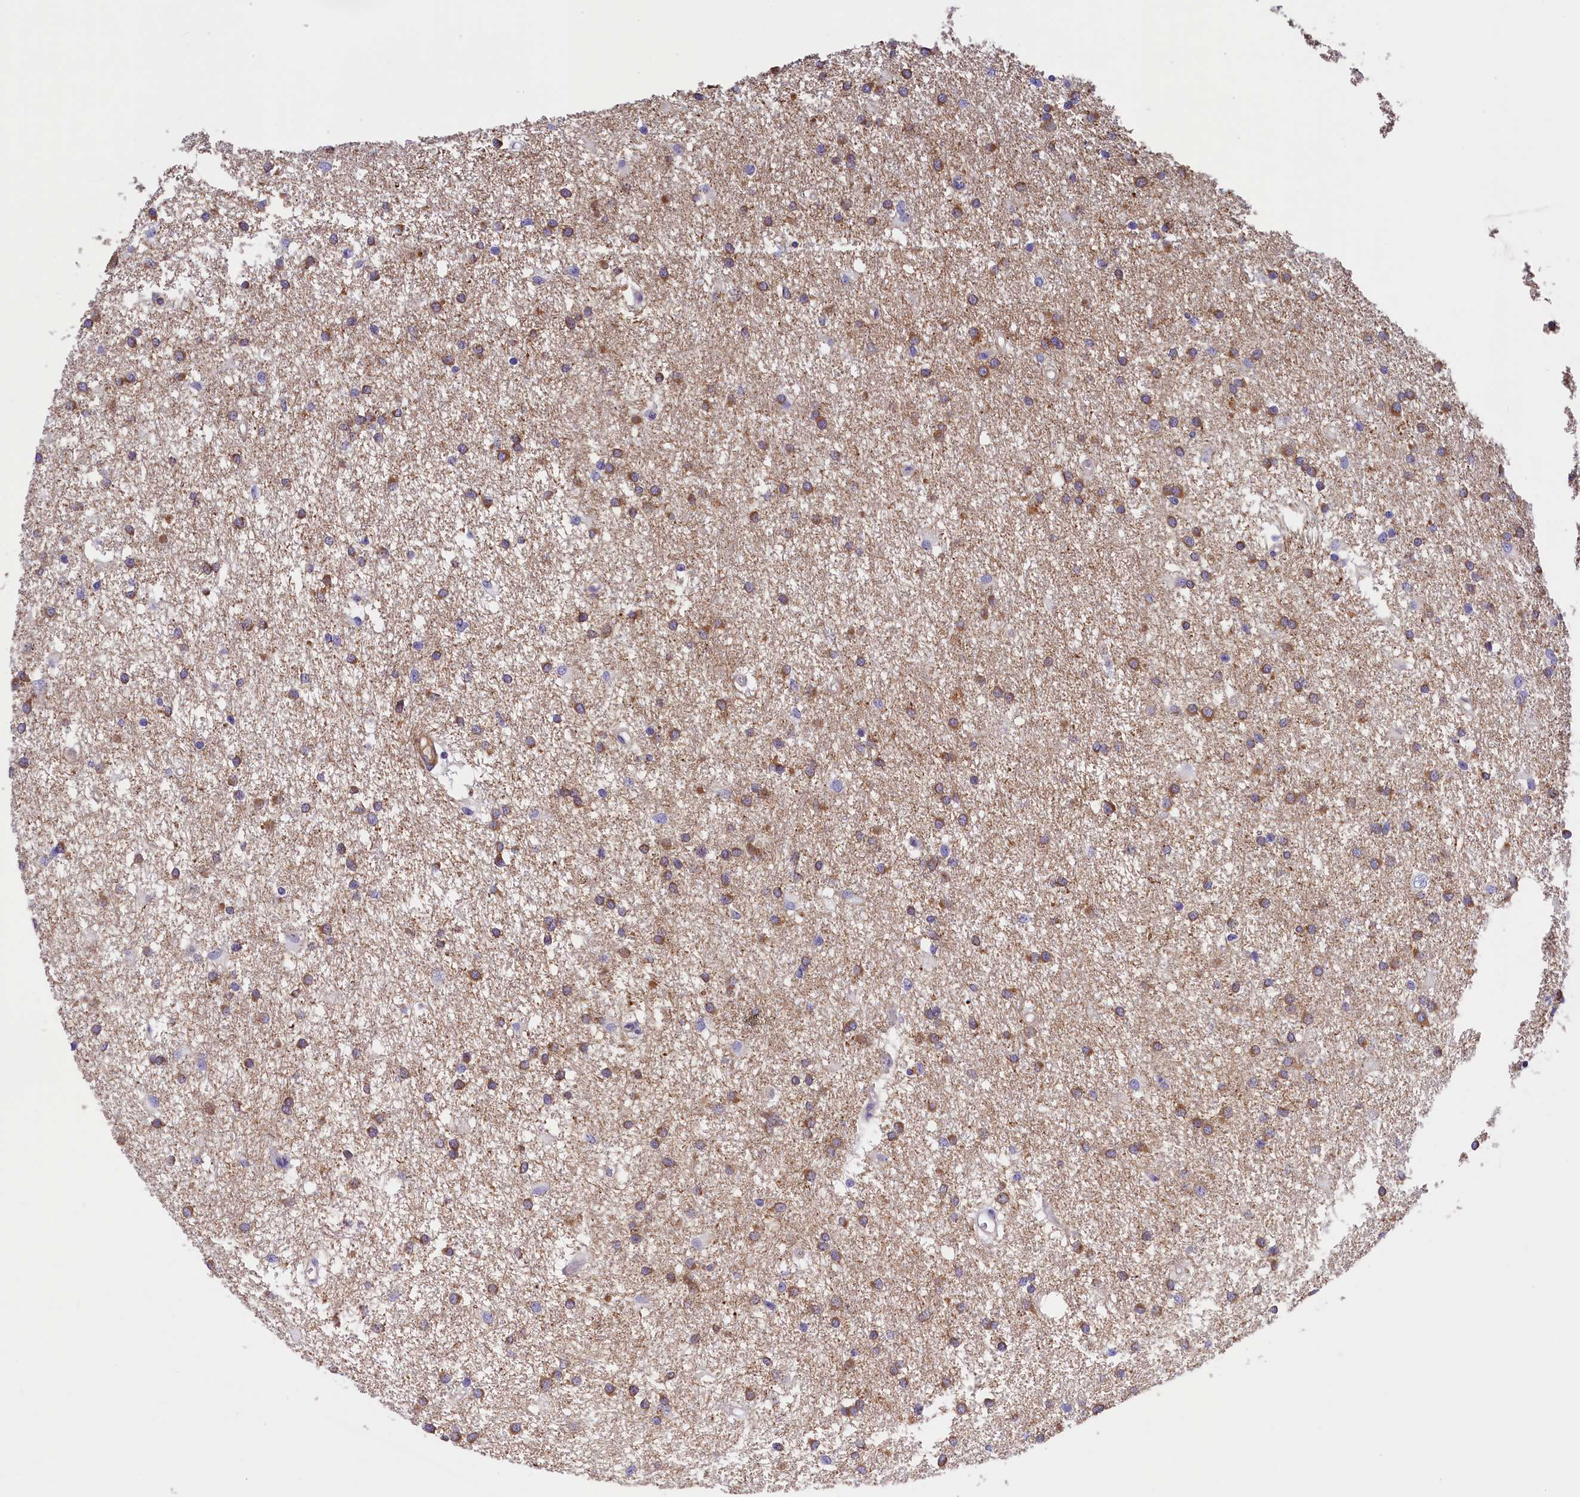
{"staining": {"intensity": "moderate", "quantity": ">75%", "location": "cytoplasmic/membranous"}, "tissue": "glioma", "cell_type": "Tumor cells", "image_type": "cancer", "snomed": [{"axis": "morphology", "description": "Glioma, malignant, High grade"}, {"axis": "topography", "description": "Brain"}], "caption": "Immunohistochemistry (IHC) of glioma demonstrates medium levels of moderate cytoplasmic/membranous positivity in approximately >75% of tumor cells.", "gene": "BCL2L13", "patient": {"sex": "male", "age": 77}}